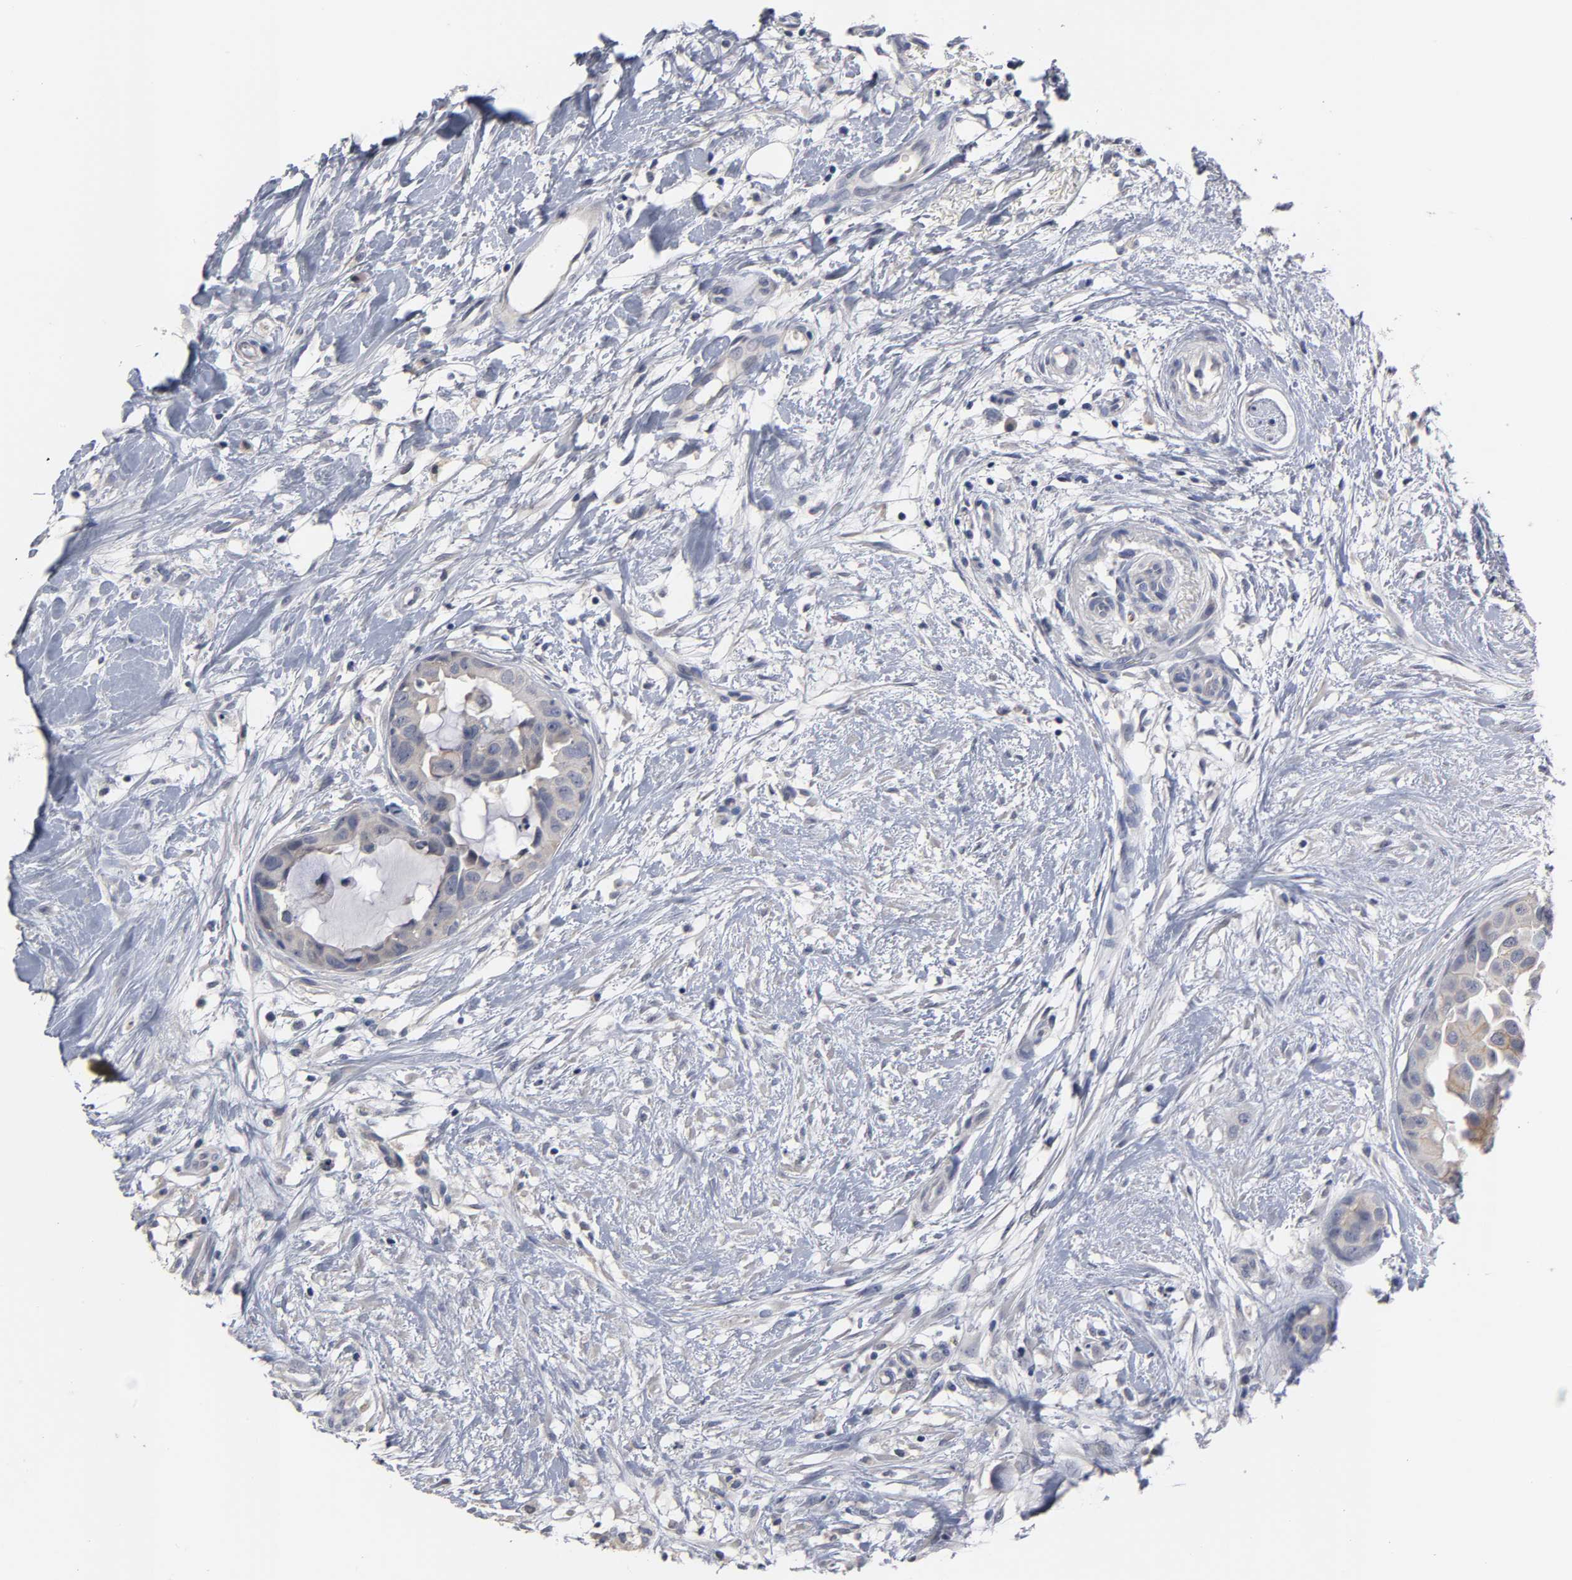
{"staining": {"intensity": "negative", "quantity": "none", "location": "none"}, "tissue": "breast cancer", "cell_type": "Tumor cells", "image_type": "cancer", "snomed": [{"axis": "morphology", "description": "Duct carcinoma"}, {"axis": "topography", "description": "Breast"}], "caption": "Micrograph shows no significant protein staining in tumor cells of invasive ductal carcinoma (breast).", "gene": "OVOL1", "patient": {"sex": "female", "age": 40}}